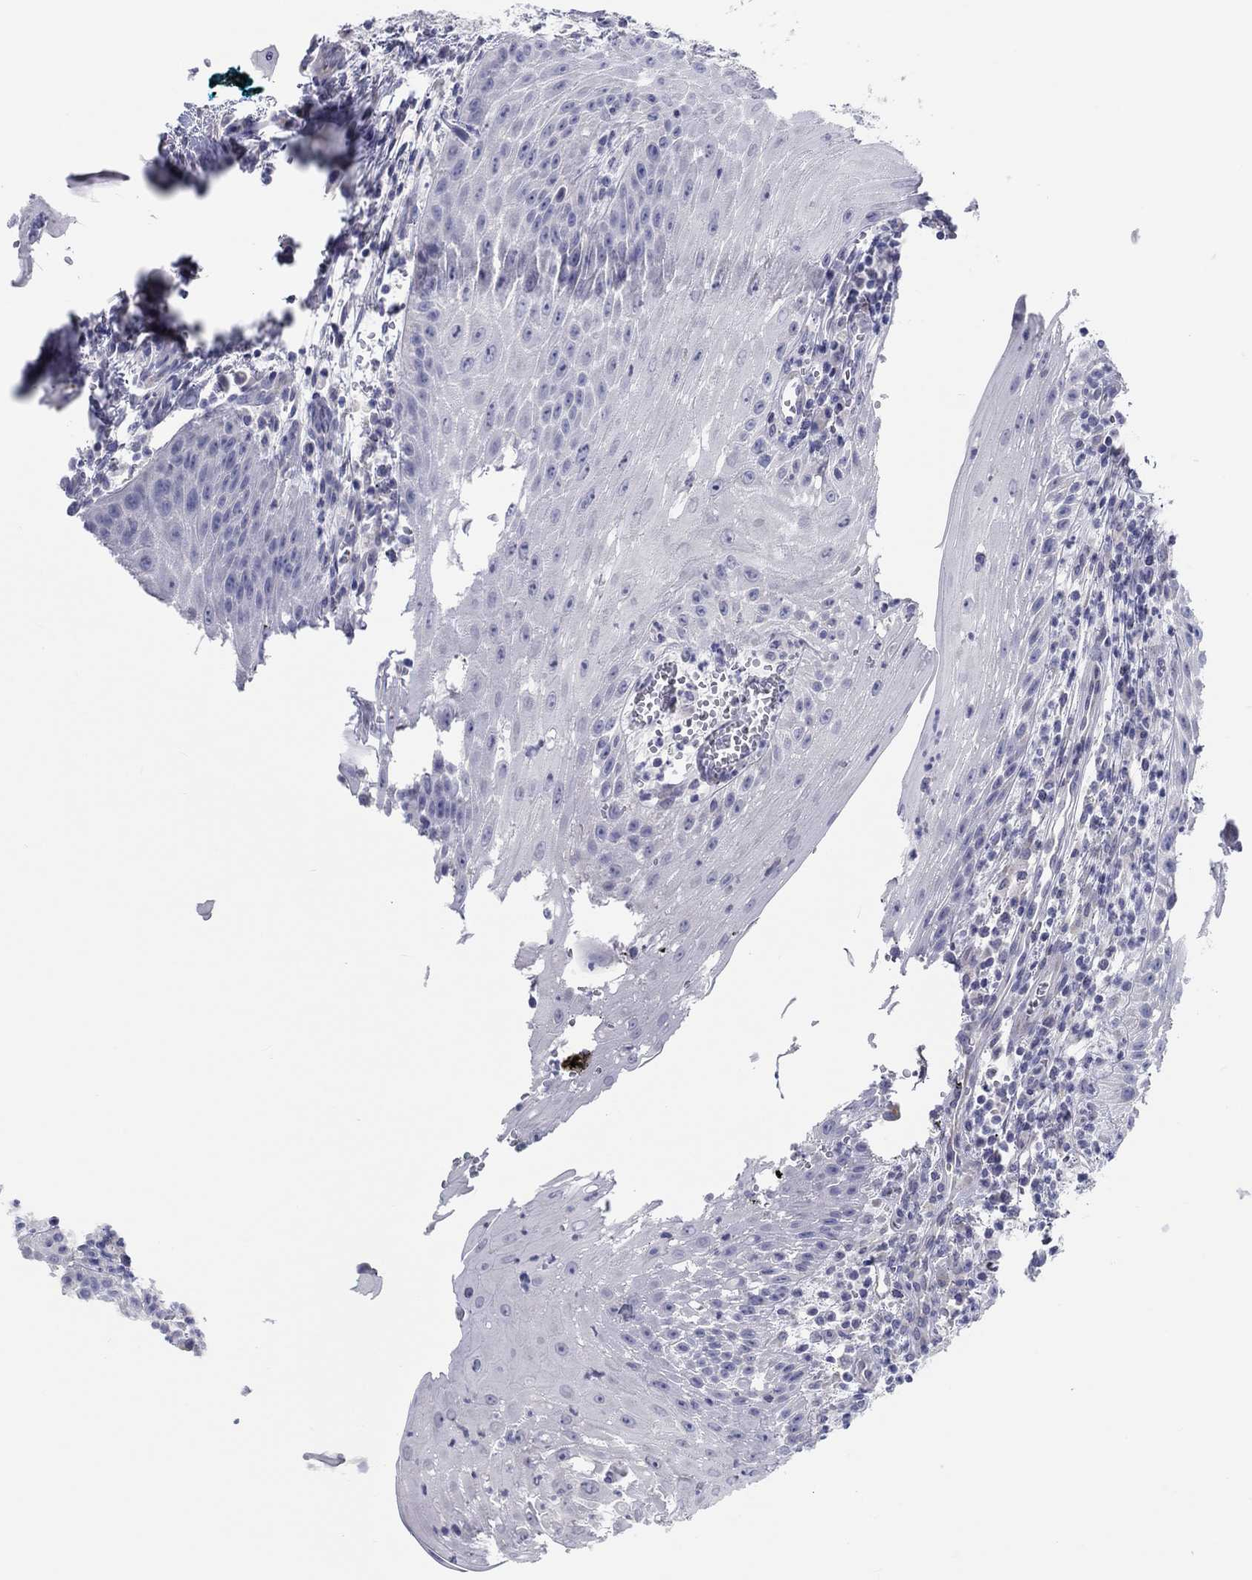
{"staining": {"intensity": "negative", "quantity": "none", "location": "none"}, "tissue": "head and neck cancer", "cell_type": "Tumor cells", "image_type": "cancer", "snomed": [{"axis": "morphology", "description": "Squamous cell carcinoma, NOS"}, {"axis": "topography", "description": "Oral tissue"}, {"axis": "topography", "description": "Head-Neck"}], "caption": "Immunohistochemistry of head and neck squamous cell carcinoma displays no expression in tumor cells.", "gene": "LRRC4C", "patient": {"sex": "male", "age": 58}}